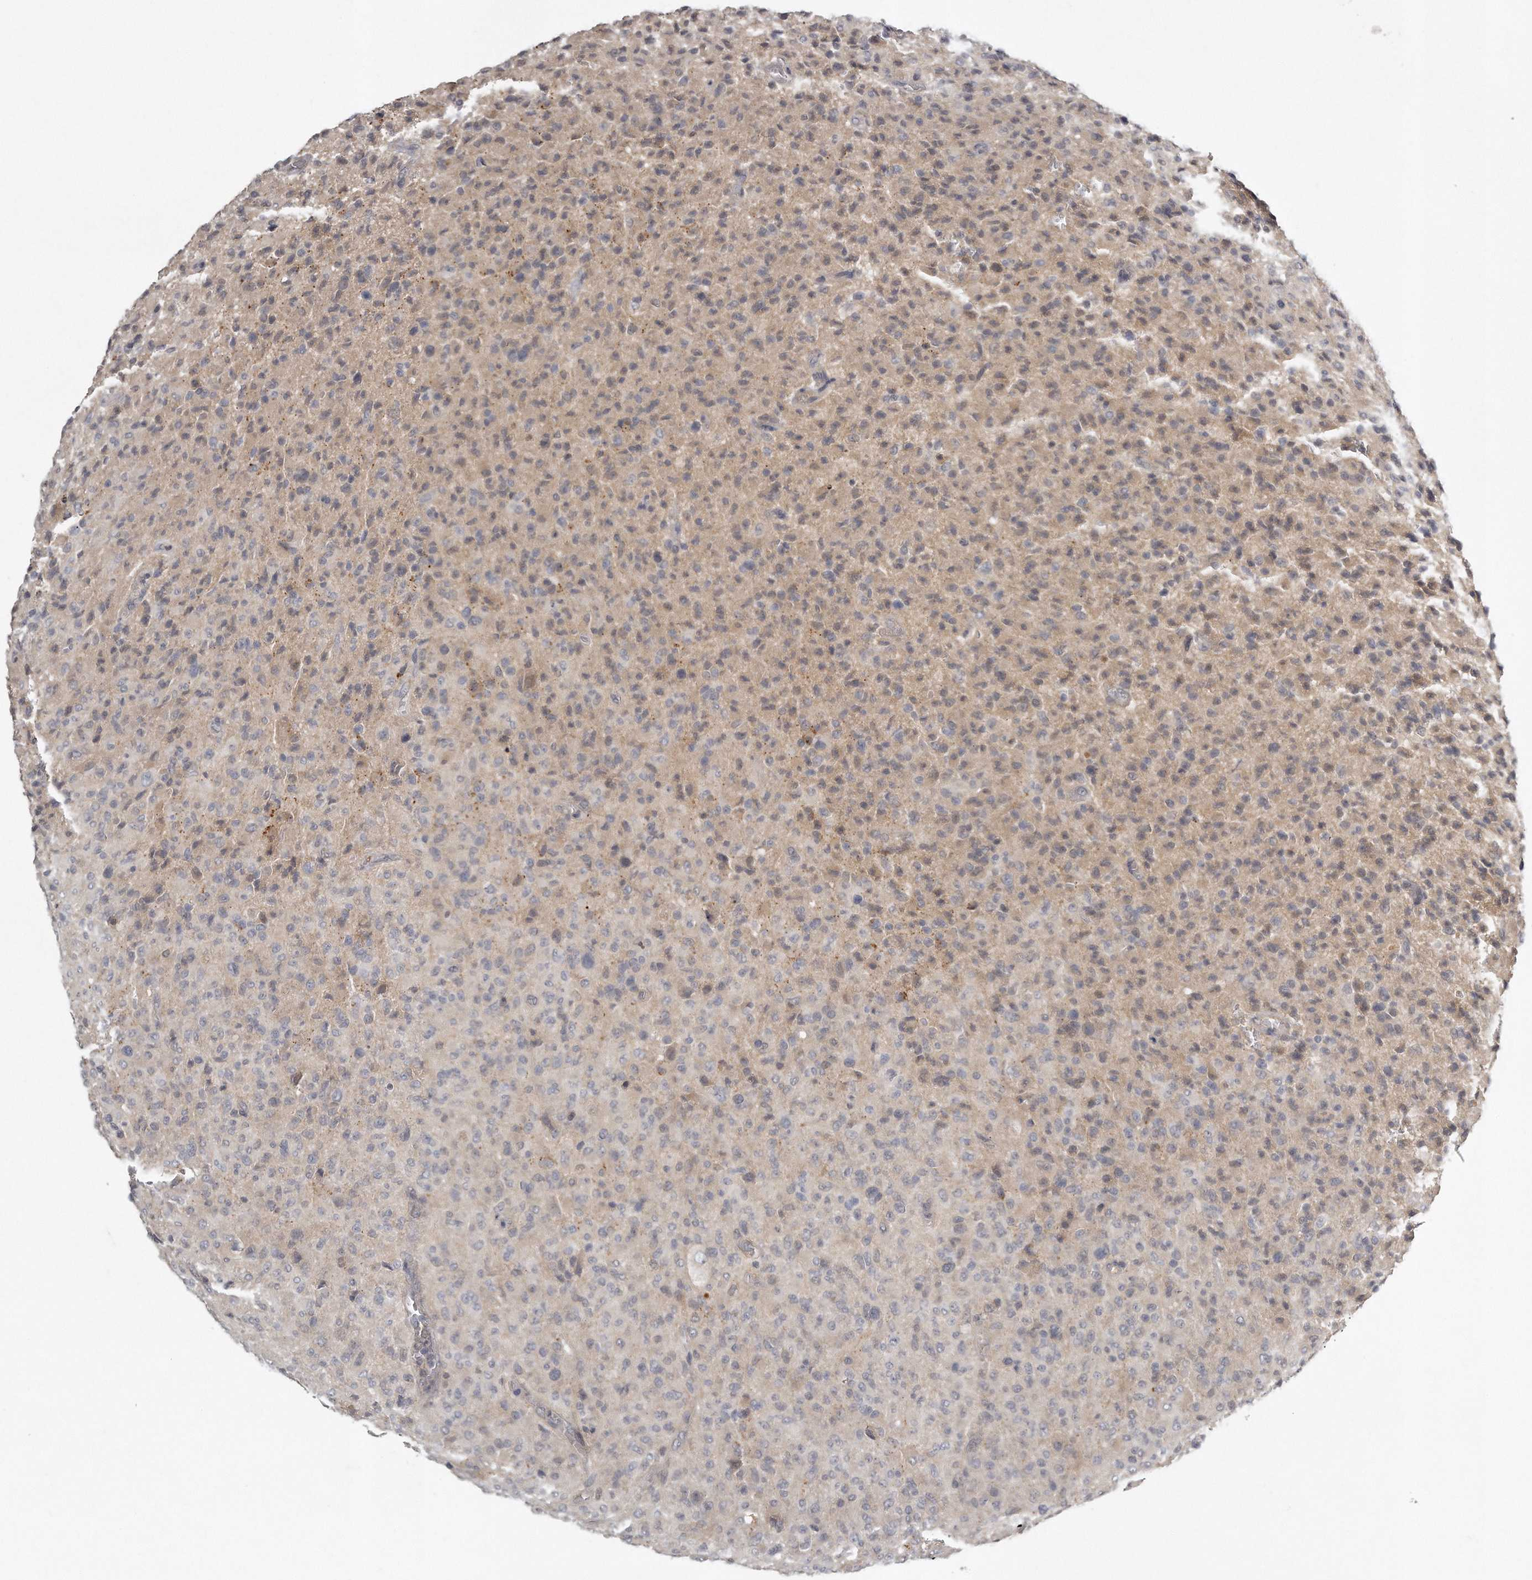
{"staining": {"intensity": "weak", "quantity": "<25%", "location": "cytoplasmic/membranous"}, "tissue": "glioma", "cell_type": "Tumor cells", "image_type": "cancer", "snomed": [{"axis": "morphology", "description": "Glioma, malignant, High grade"}, {"axis": "topography", "description": "Brain"}], "caption": "This is an immunohistochemistry micrograph of glioma. There is no expression in tumor cells.", "gene": "GGCT", "patient": {"sex": "female", "age": 57}}